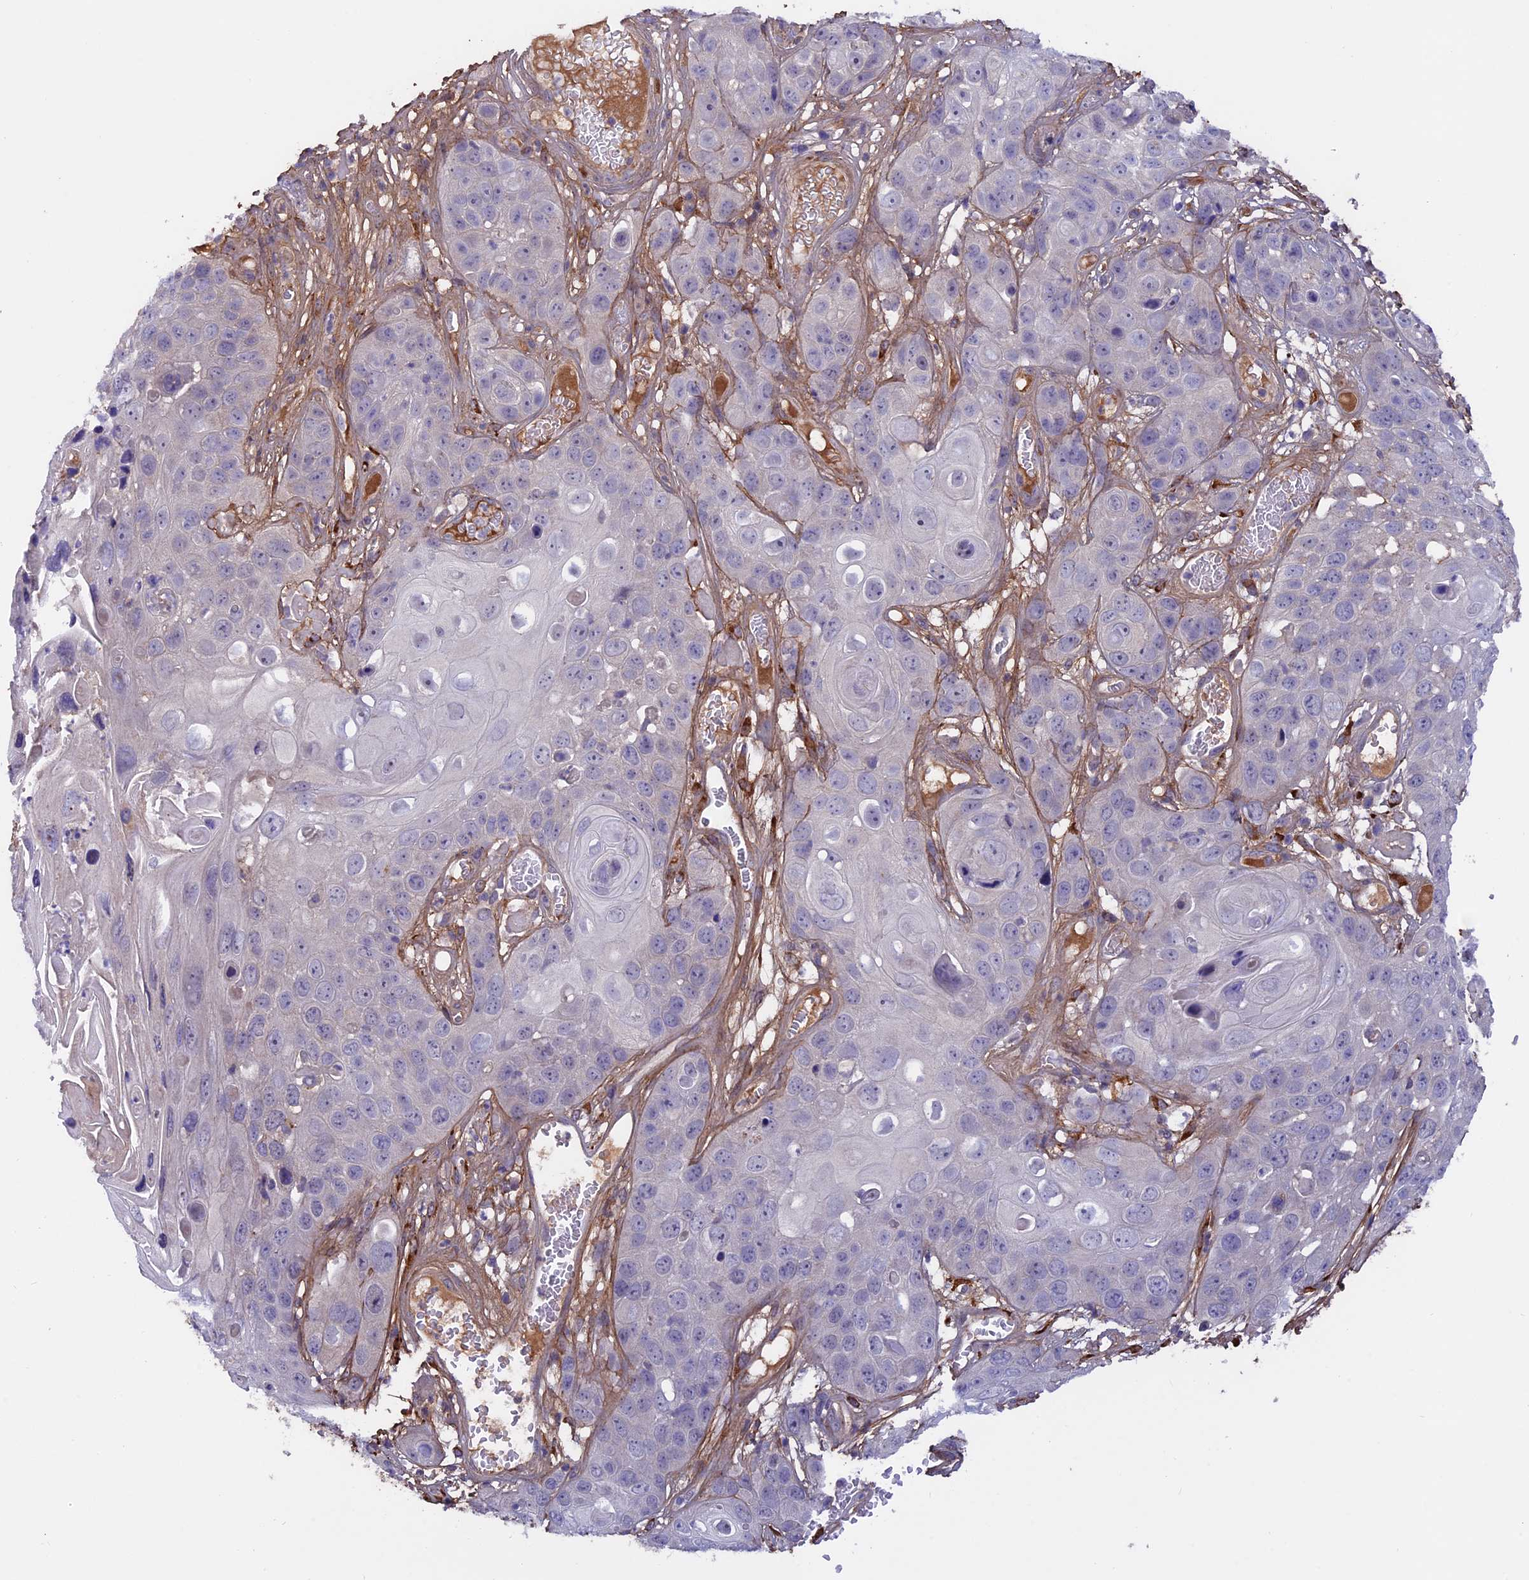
{"staining": {"intensity": "negative", "quantity": "none", "location": "none"}, "tissue": "skin cancer", "cell_type": "Tumor cells", "image_type": "cancer", "snomed": [{"axis": "morphology", "description": "Squamous cell carcinoma, NOS"}, {"axis": "topography", "description": "Skin"}], "caption": "High magnification brightfield microscopy of skin squamous cell carcinoma stained with DAB (3,3'-diaminobenzidine) (brown) and counterstained with hematoxylin (blue): tumor cells show no significant staining.", "gene": "COL4A3", "patient": {"sex": "male", "age": 55}}